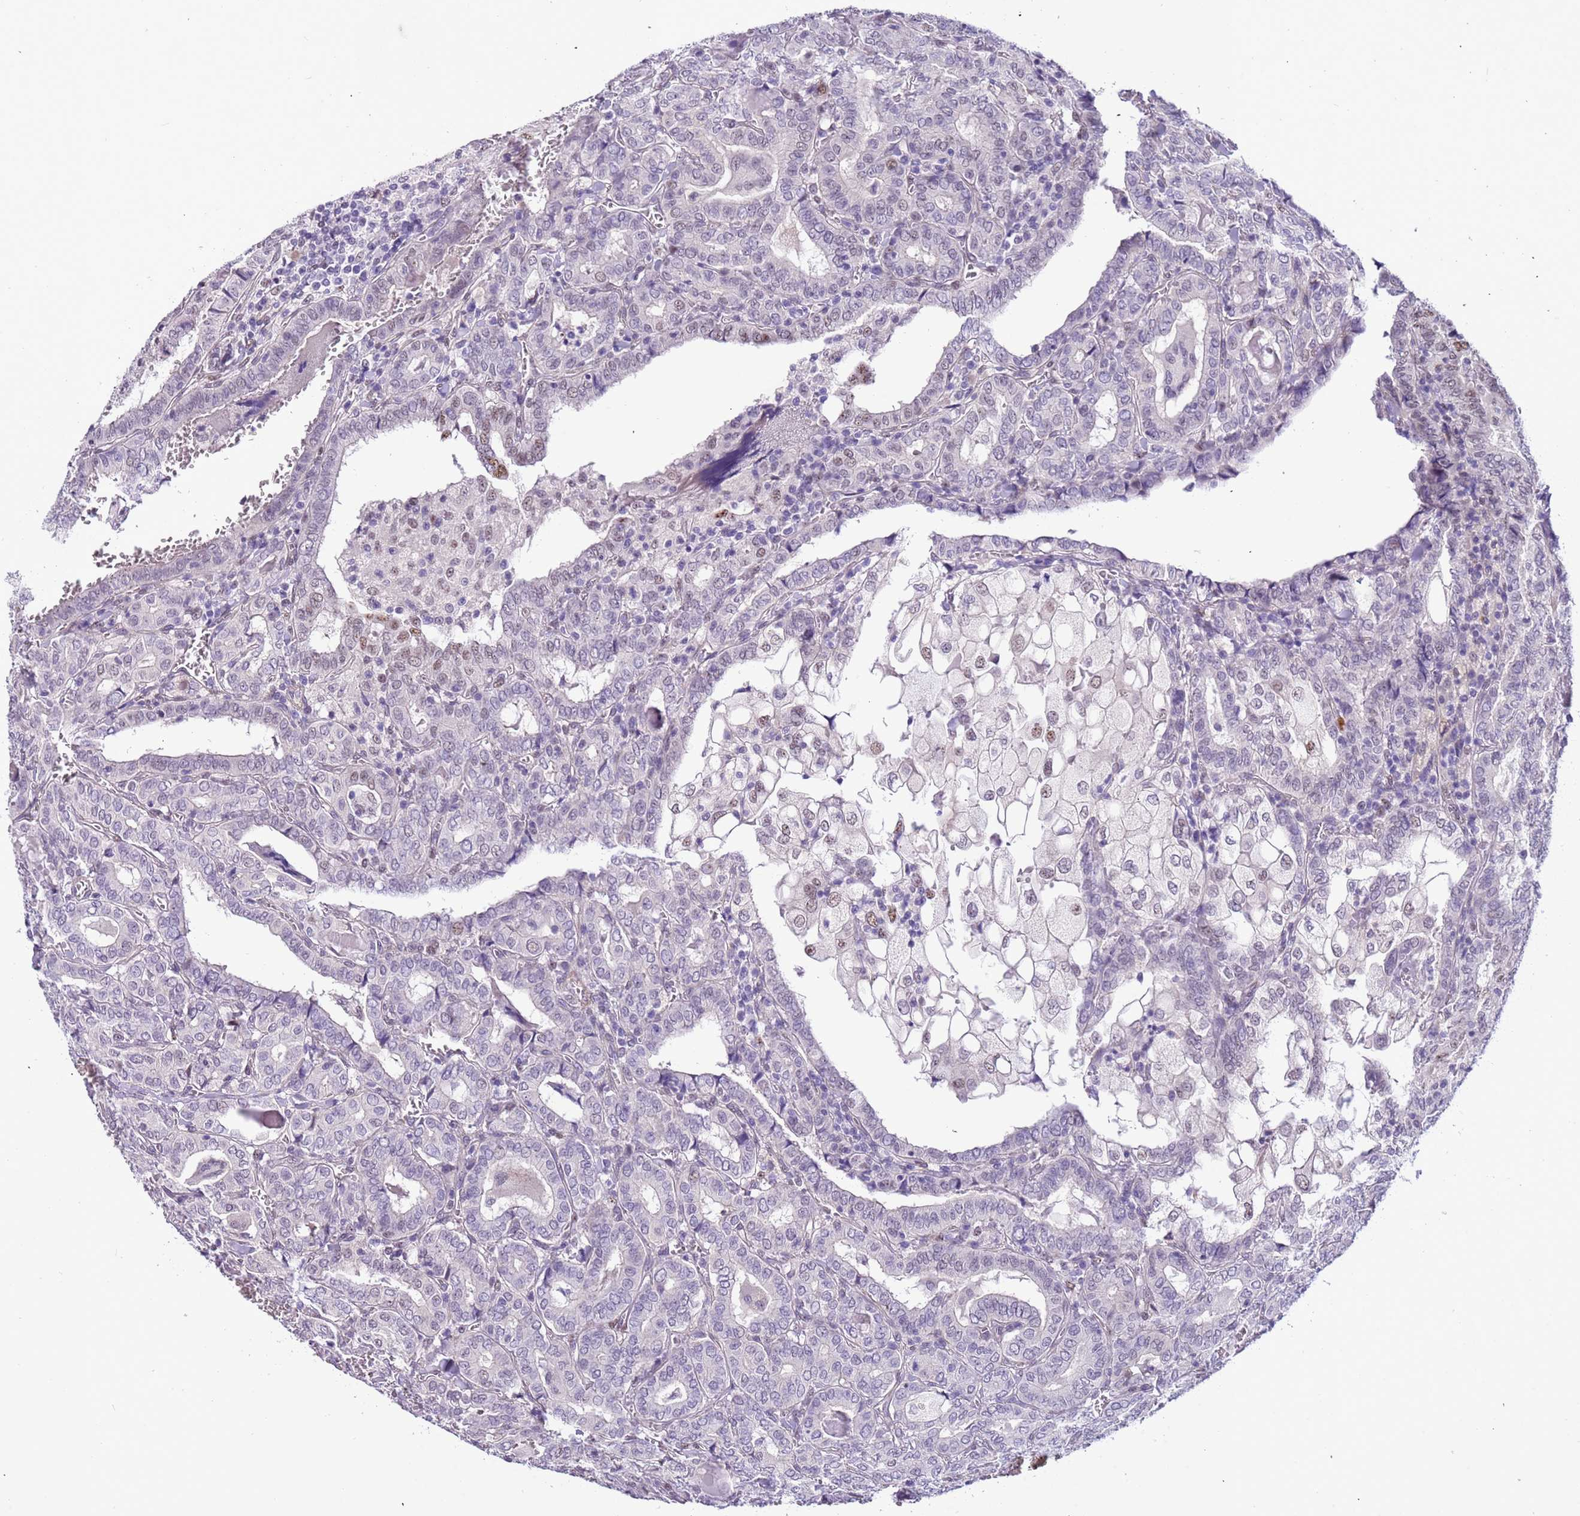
{"staining": {"intensity": "negative", "quantity": "none", "location": "none"}, "tissue": "thyroid cancer", "cell_type": "Tumor cells", "image_type": "cancer", "snomed": [{"axis": "morphology", "description": "Papillary adenocarcinoma, NOS"}, {"axis": "topography", "description": "Thyroid gland"}], "caption": "High power microscopy photomicrograph of an IHC photomicrograph of thyroid cancer (papillary adenocarcinoma), revealing no significant positivity in tumor cells.", "gene": "PLEKHH1", "patient": {"sex": "female", "age": 72}}